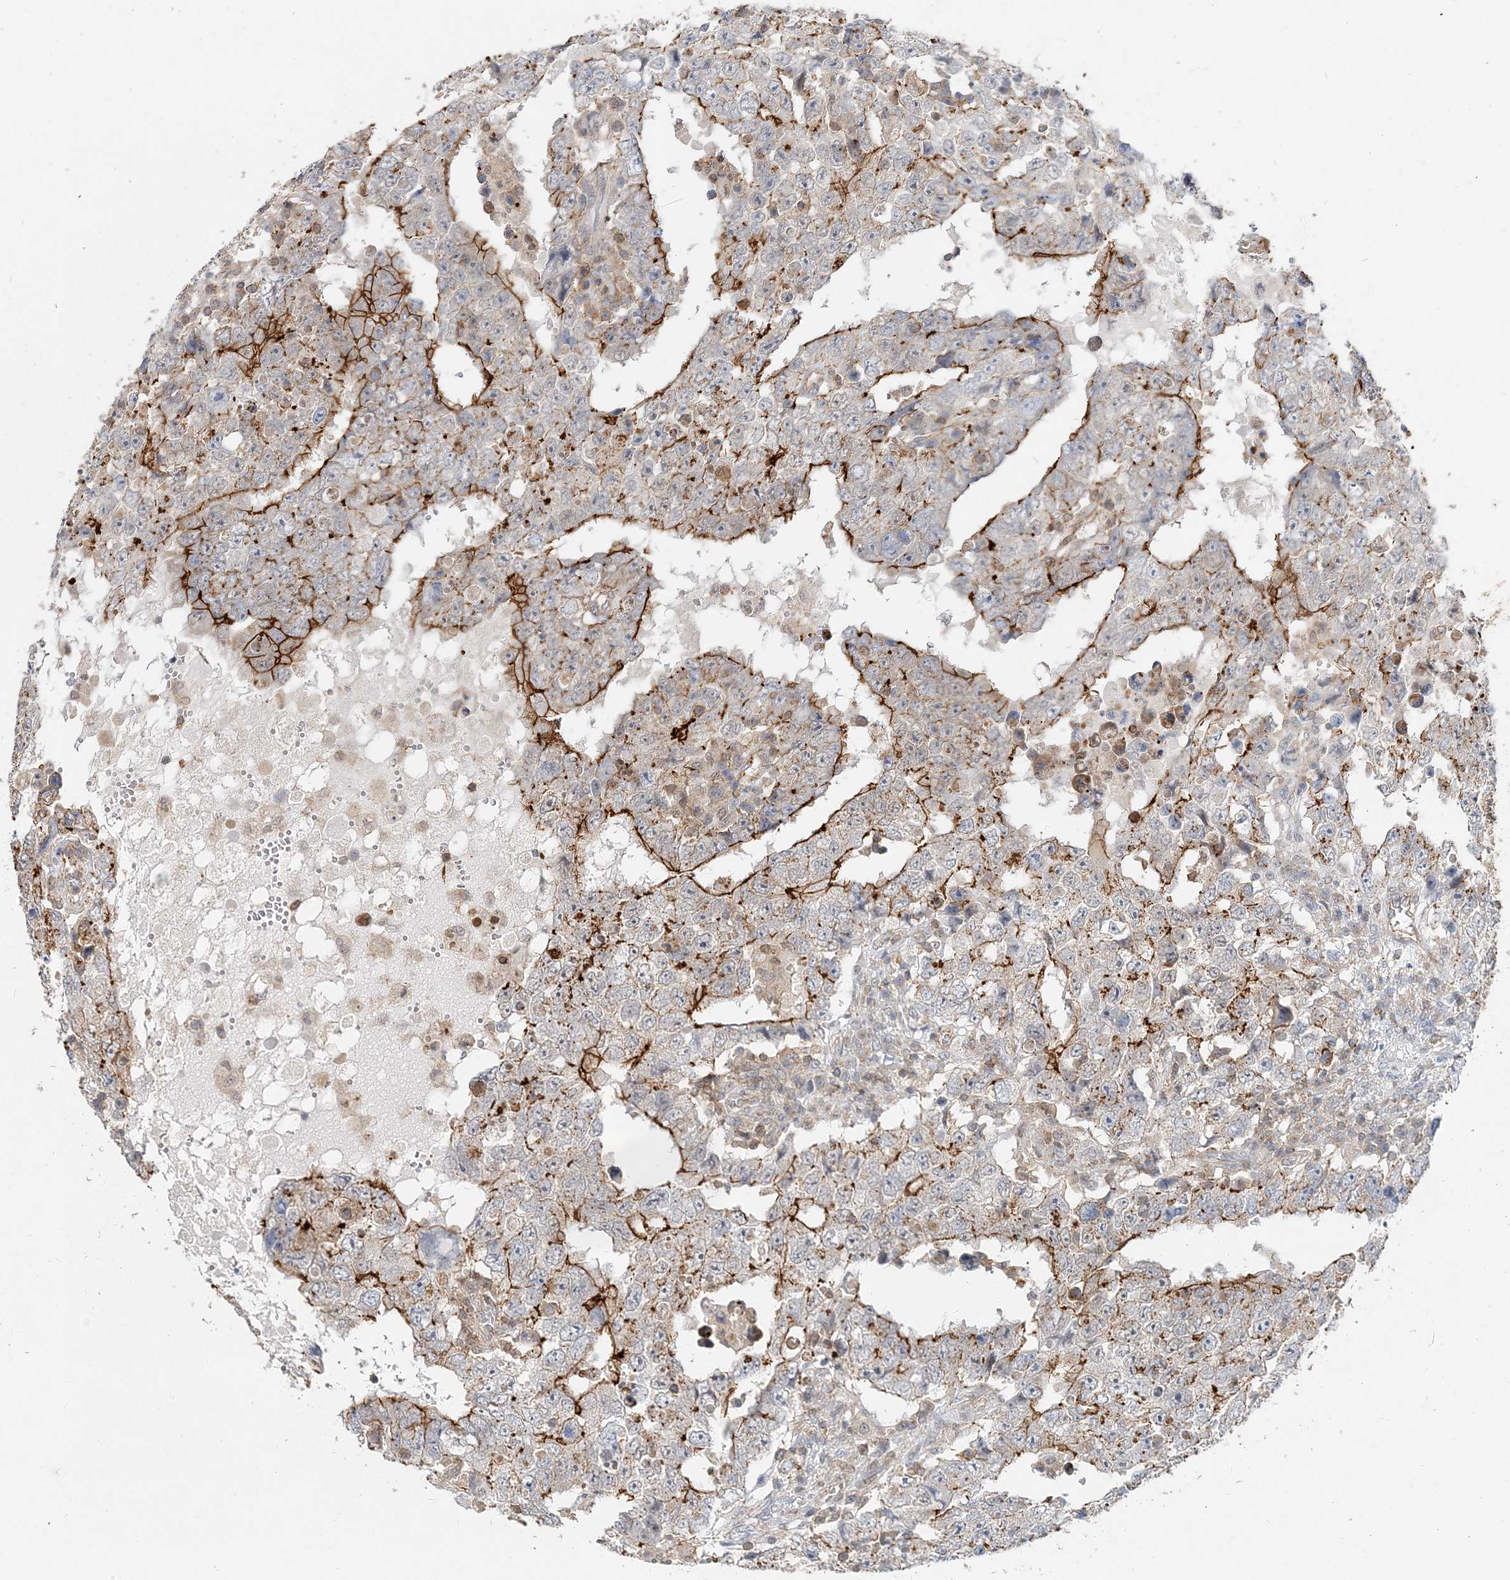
{"staining": {"intensity": "strong", "quantity": "25%-75%", "location": "cytoplasmic/membranous"}, "tissue": "testis cancer", "cell_type": "Tumor cells", "image_type": "cancer", "snomed": [{"axis": "morphology", "description": "Carcinoma, Embryonal, NOS"}, {"axis": "topography", "description": "Testis"}], "caption": "An image of testis cancer stained for a protein shows strong cytoplasmic/membranous brown staining in tumor cells.", "gene": "MAT2B", "patient": {"sex": "male", "age": 26}}